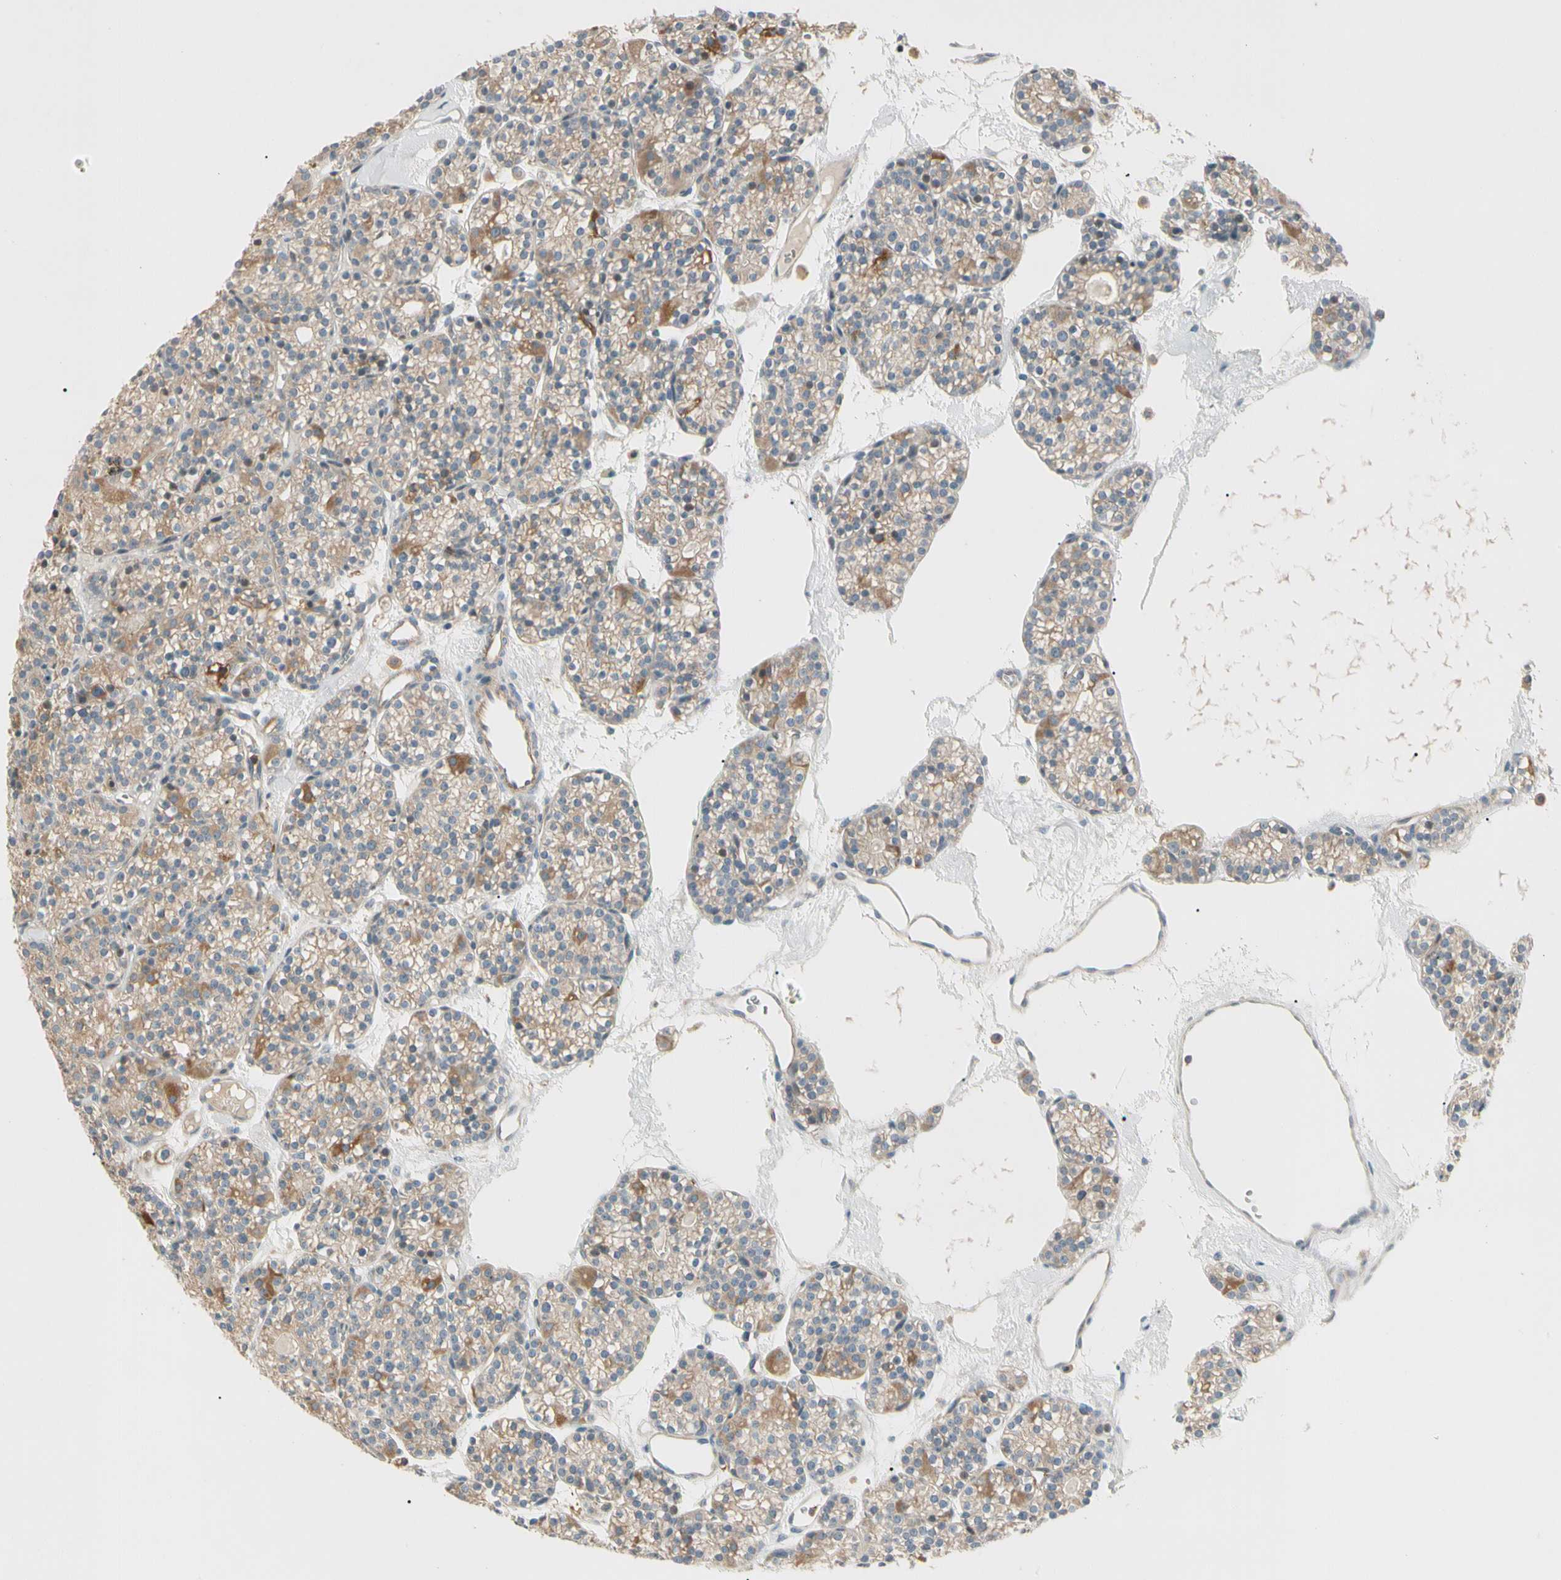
{"staining": {"intensity": "moderate", "quantity": ">75%", "location": "cytoplasmic/membranous"}, "tissue": "parathyroid gland", "cell_type": "Glandular cells", "image_type": "normal", "snomed": [{"axis": "morphology", "description": "Normal tissue, NOS"}, {"axis": "topography", "description": "Parathyroid gland"}], "caption": "Approximately >75% of glandular cells in normal parathyroid gland exhibit moderate cytoplasmic/membranous protein expression as visualized by brown immunohistochemical staining.", "gene": "CDH6", "patient": {"sex": "female", "age": 64}}